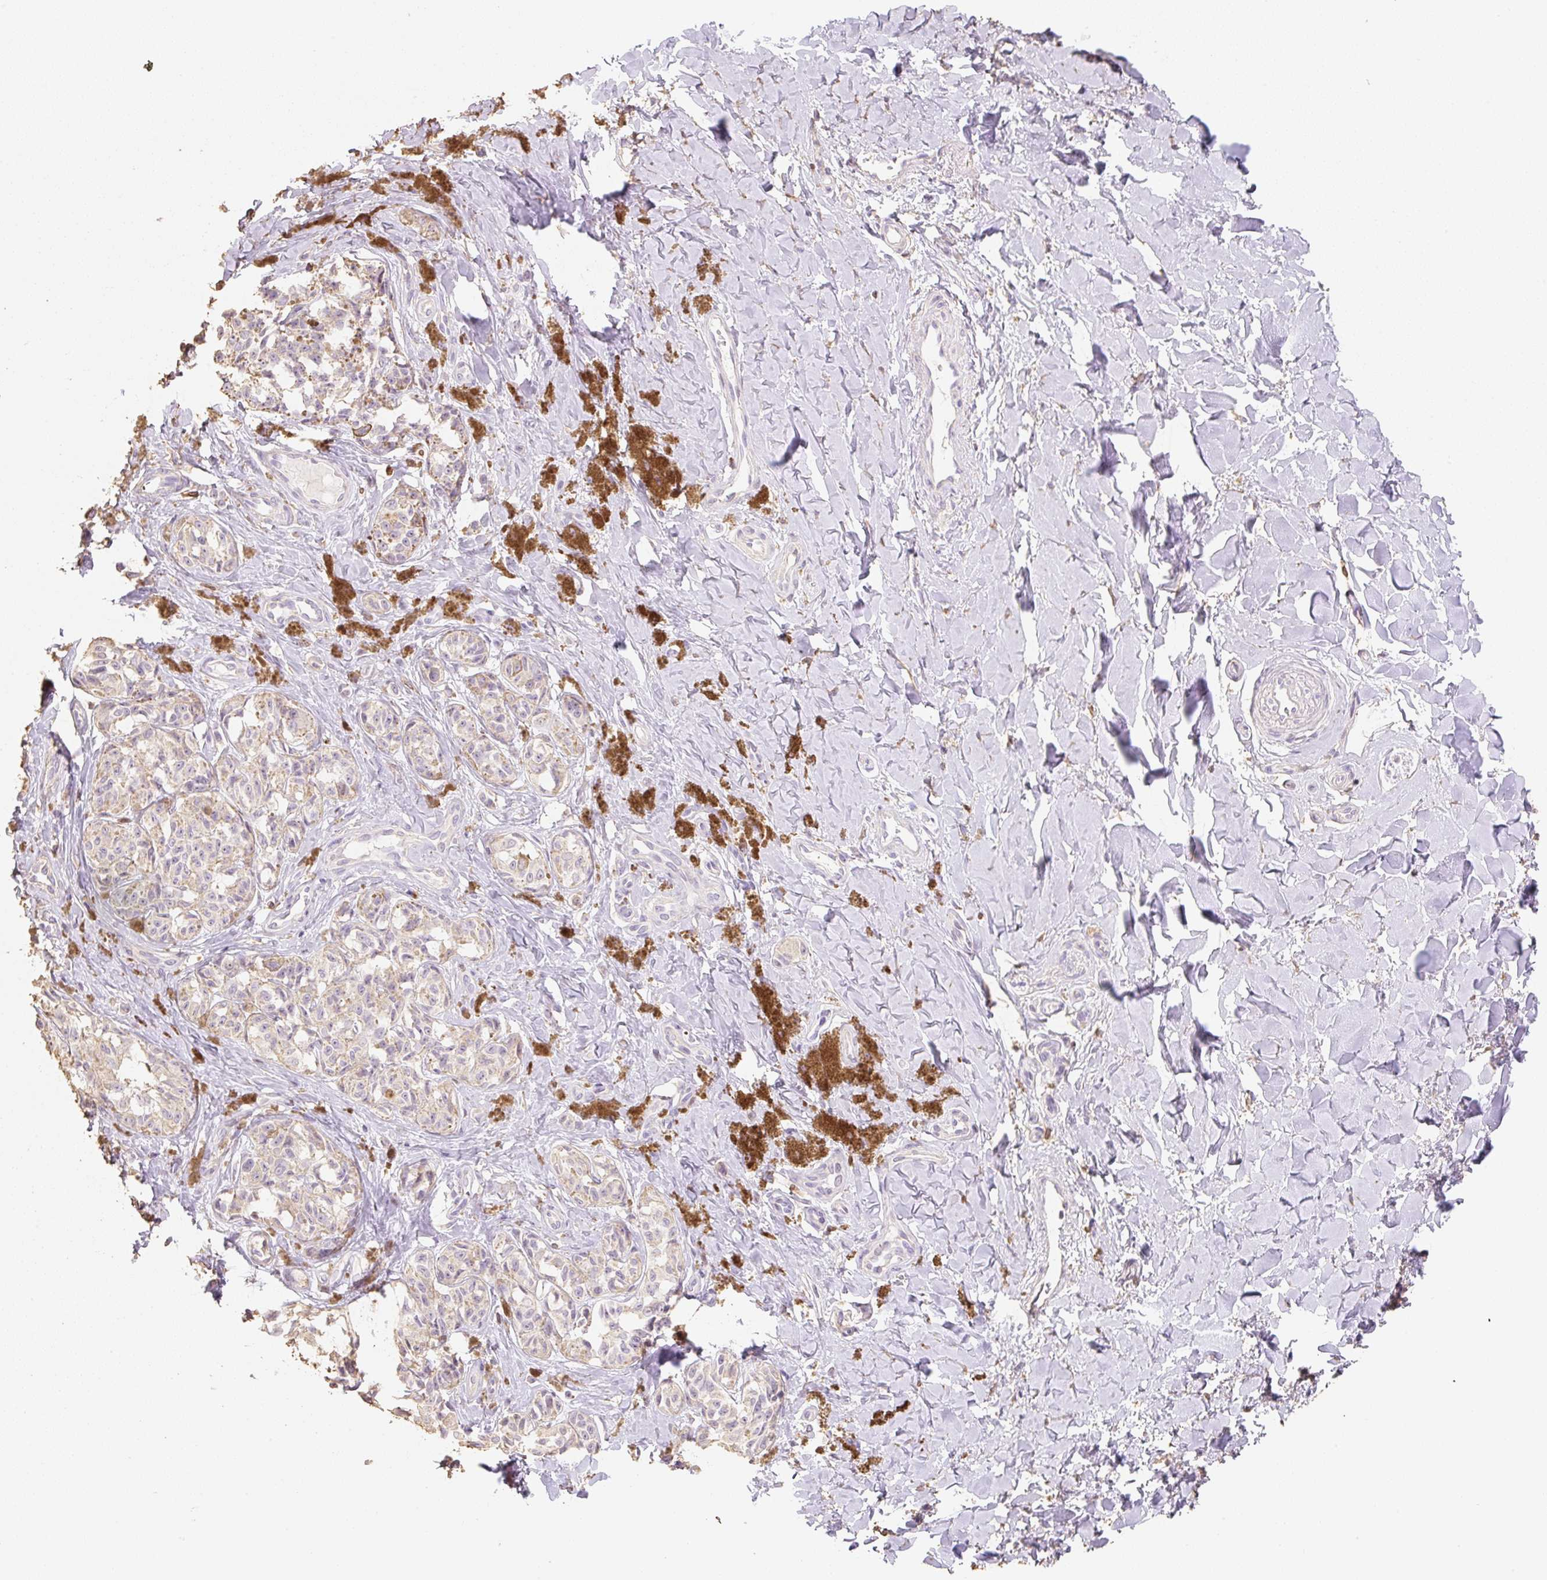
{"staining": {"intensity": "weak", "quantity": ">75%", "location": "cytoplasmic/membranous"}, "tissue": "melanoma", "cell_type": "Tumor cells", "image_type": "cancer", "snomed": [{"axis": "morphology", "description": "Malignant melanoma, NOS"}, {"axis": "topography", "description": "Skin"}], "caption": "Weak cytoplasmic/membranous staining is appreciated in about >75% of tumor cells in melanoma.", "gene": "MBOAT7", "patient": {"sex": "female", "age": 65}}